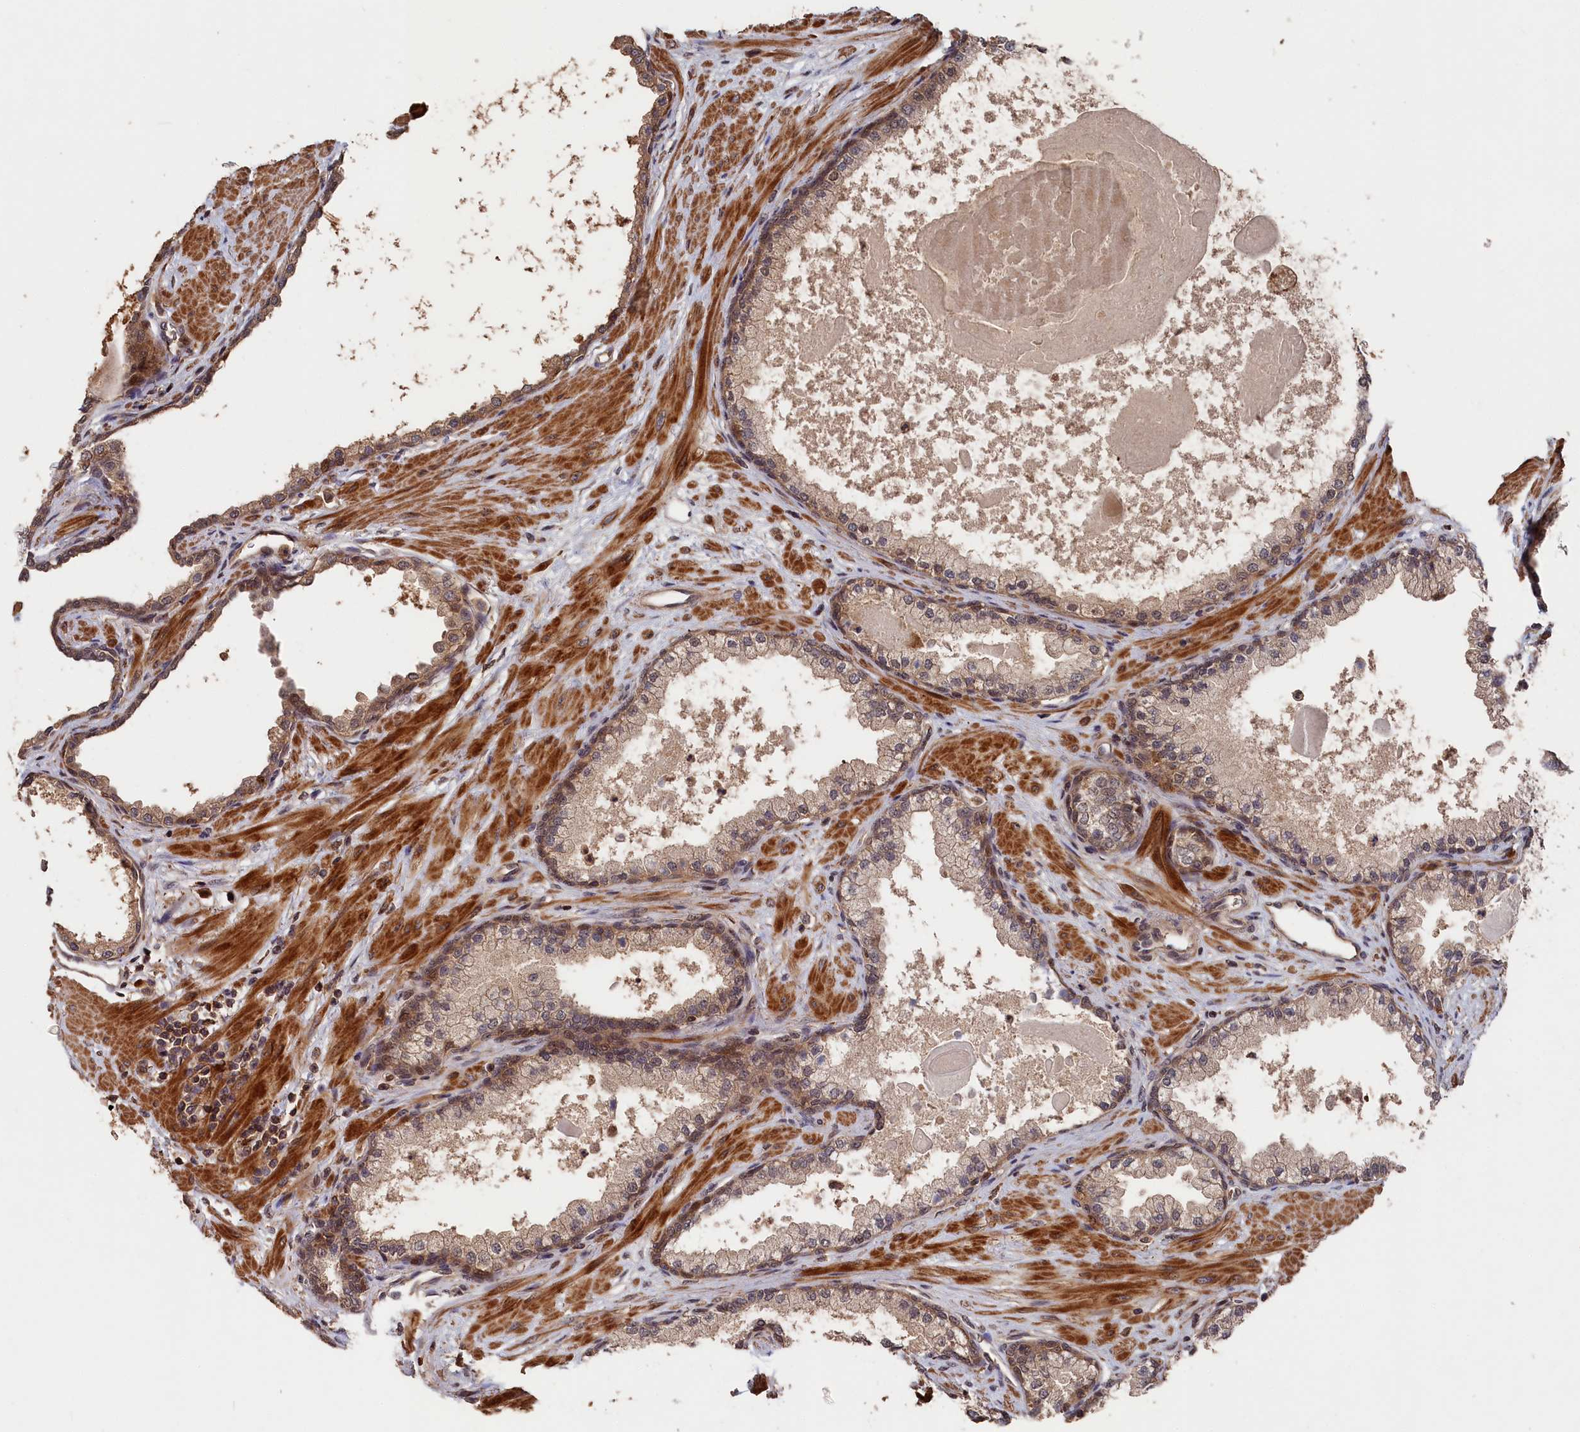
{"staining": {"intensity": "moderate", "quantity": "25%-75%", "location": "cytoplasmic/membranous"}, "tissue": "prostate", "cell_type": "Glandular cells", "image_type": "normal", "snomed": [{"axis": "morphology", "description": "Normal tissue, NOS"}, {"axis": "topography", "description": "Prostate"}], "caption": "DAB immunohistochemical staining of benign human prostate shows moderate cytoplasmic/membranous protein expression in approximately 25%-75% of glandular cells.", "gene": "RMI2", "patient": {"sex": "male", "age": 57}}